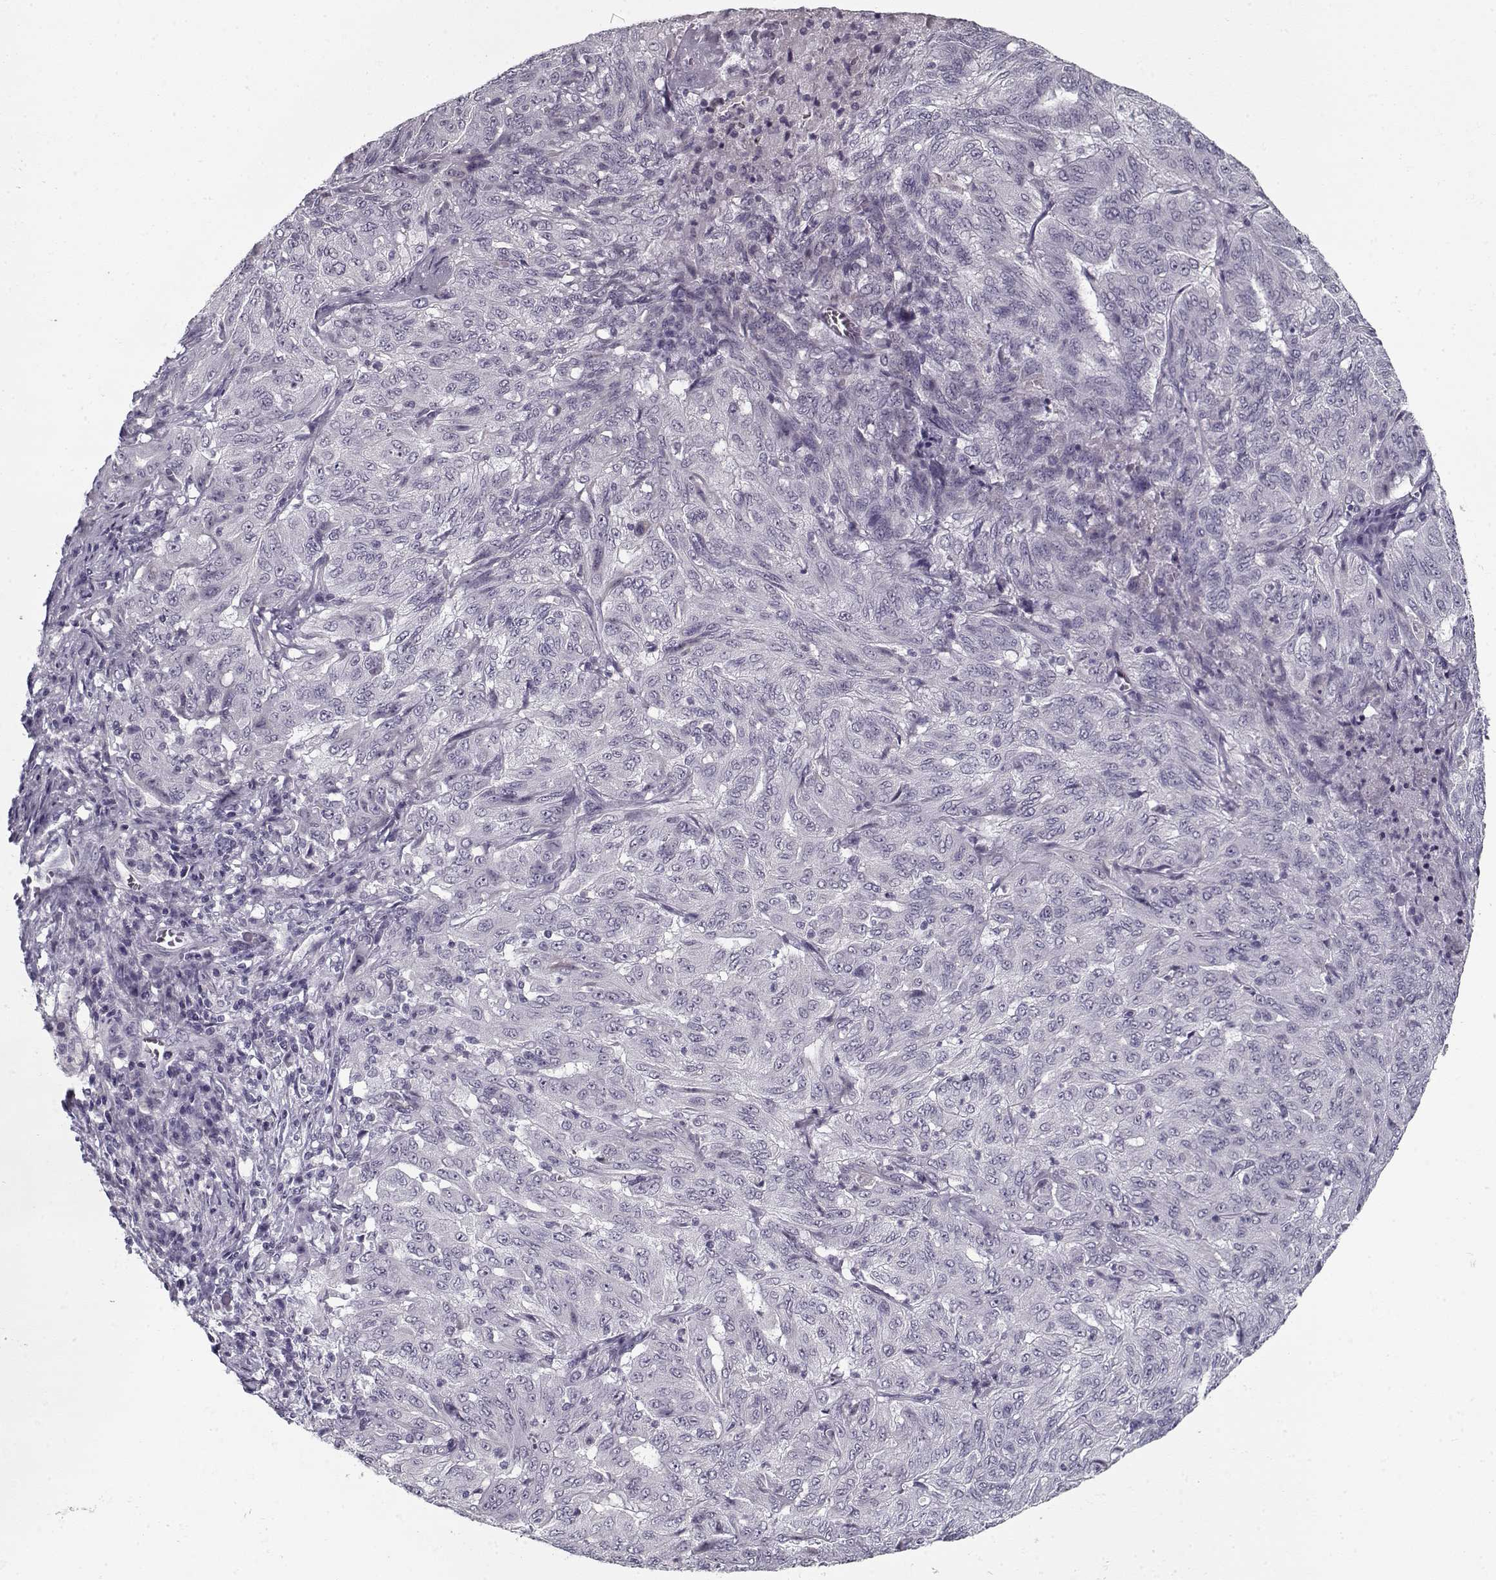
{"staining": {"intensity": "negative", "quantity": "none", "location": "none"}, "tissue": "pancreatic cancer", "cell_type": "Tumor cells", "image_type": "cancer", "snomed": [{"axis": "morphology", "description": "Adenocarcinoma, NOS"}, {"axis": "topography", "description": "Pancreas"}], "caption": "A high-resolution histopathology image shows immunohistochemistry staining of pancreatic cancer, which reveals no significant staining in tumor cells.", "gene": "SPACA9", "patient": {"sex": "male", "age": 63}}